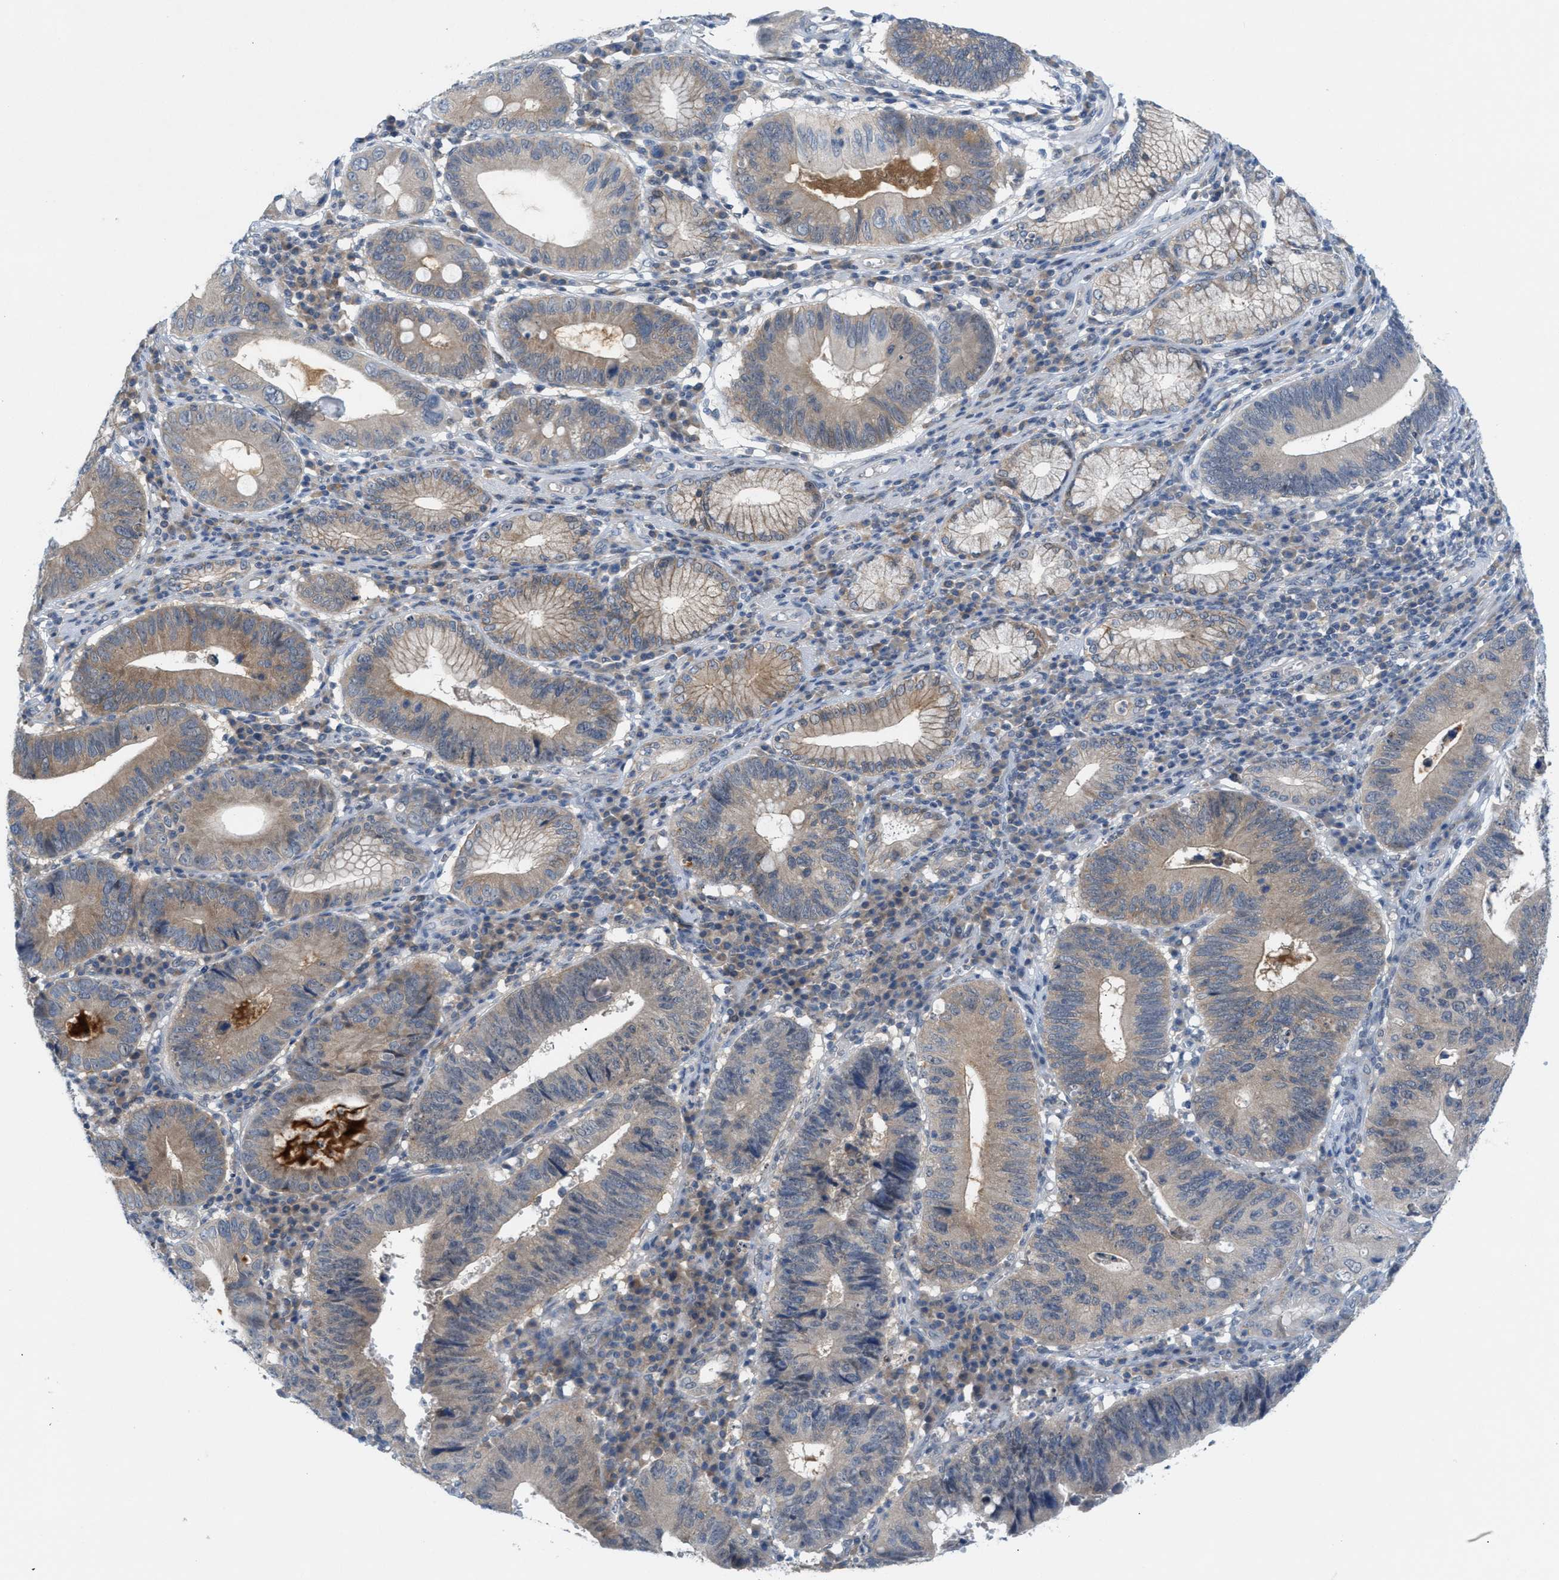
{"staining": {"intensity": "weak", "quantity": "25%-75%", "location": "cytoplasmic/membranous"}, "tissue": "stomach cancer", "cell_type": "Tumor cells", "image_type": "cancer", "snomed": [{"axis": "morphology", "description": "Adenocarcinoma, NOS"}, {"axis": "topography", "description": "Stomach"}], "caption": "The image shows staining of adenocarcinoma (stomach), revealing weak cytoplasmic/membranous protein expression (brown color) within tumor cells.", "gene": "WIPI2", "patient": {"sex": "male", "age": 59}}